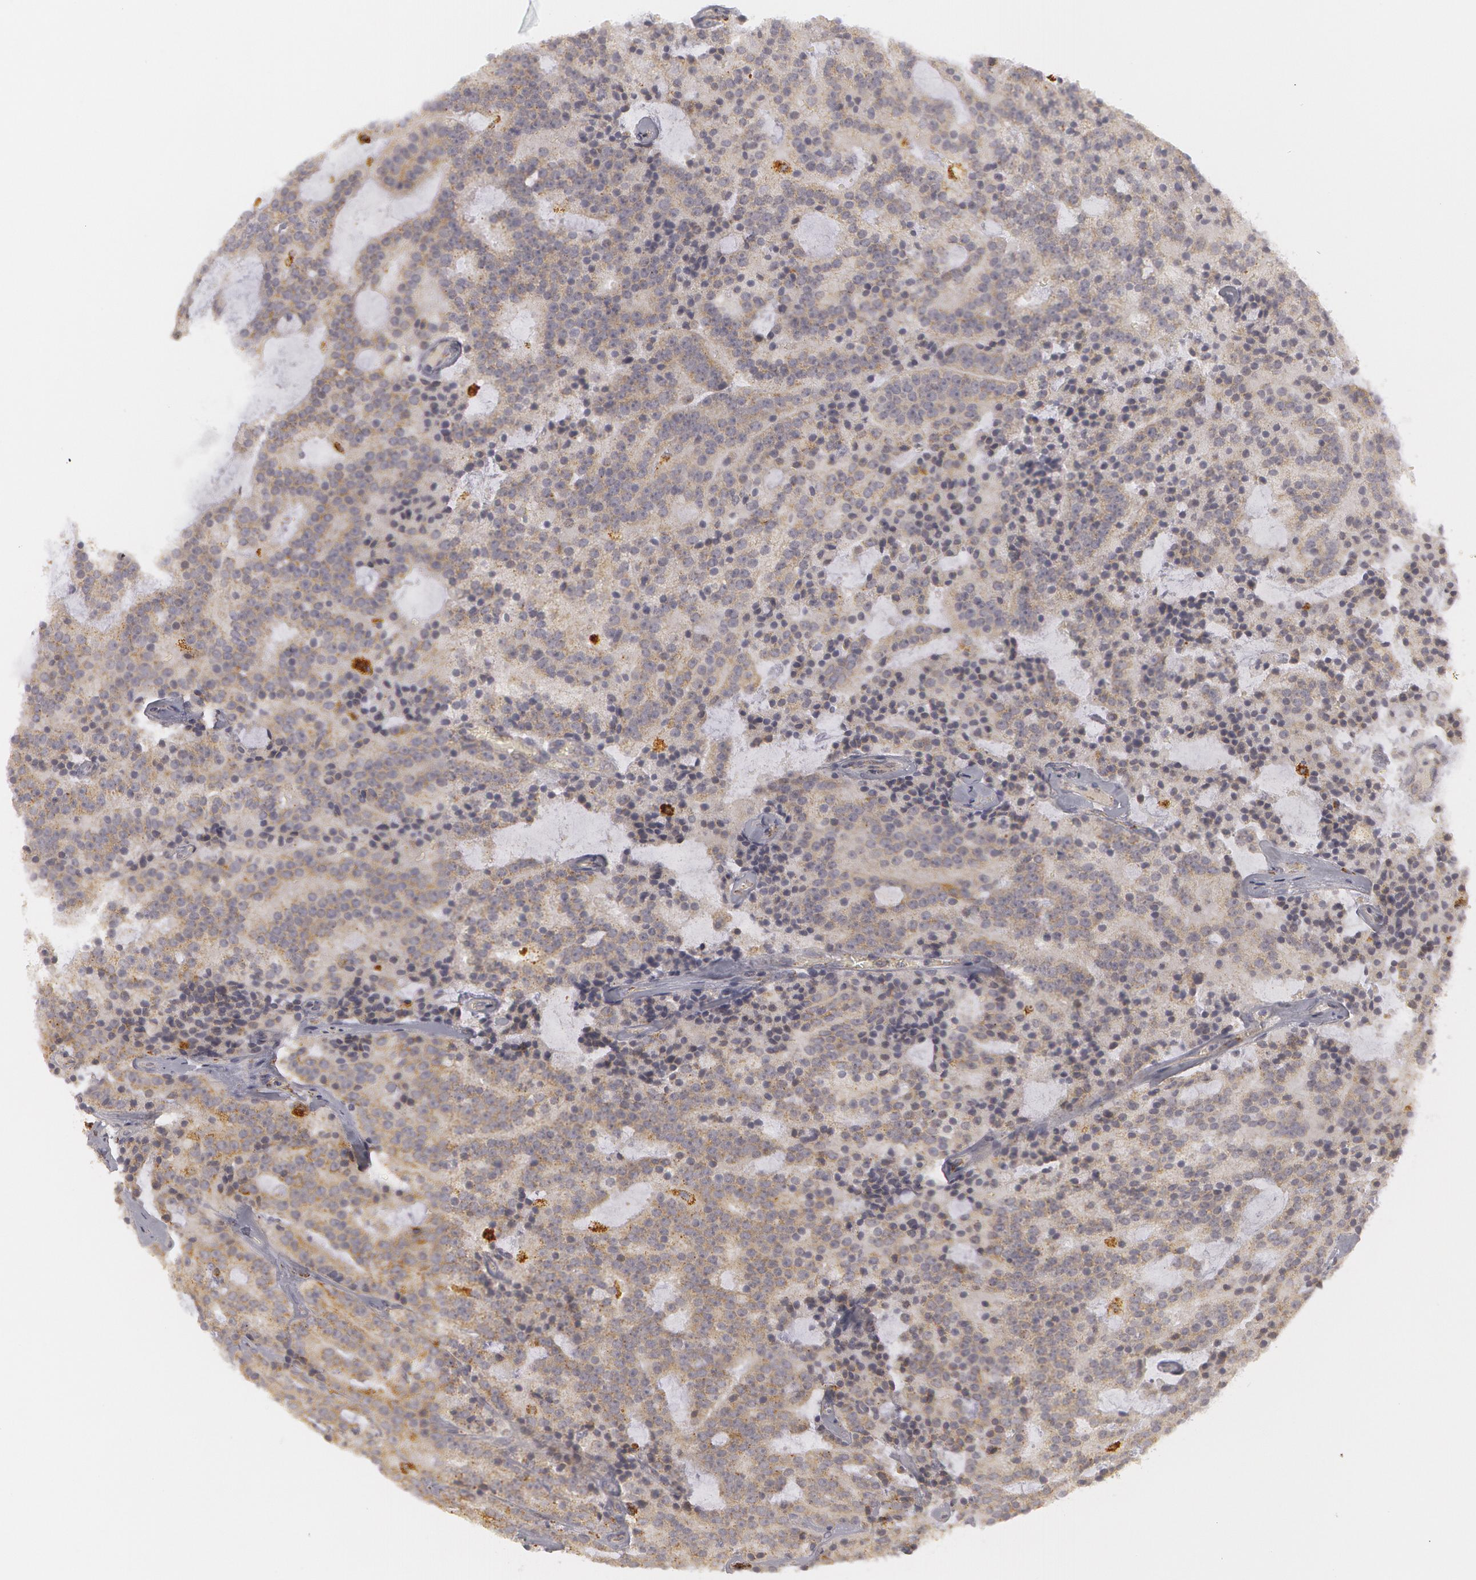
{"staining": {"intensity": "moderate", "quantity": ">75%", "location": "cytoplasmic/membranous"}, "tissue": "prostate cancer", "cell_type": "Tumor cells", "image_type": "cancer", "snomed": [{"axis": "morphology", "description": "Adenocarcinoma, Medium grade"}, {"axis": "topography", "description": "Prostate"}], "caption": "Protein expression analysis of prostate medium-grade adenocarcinoma shows moderate cytoplasmic/membranous expression in about >75% of tumor cells. Immunohistochemistry stains the protein in brown and the nuclei are stained blue.", "gene": "C7", "patient": {"sex": "male", "age": 65}}